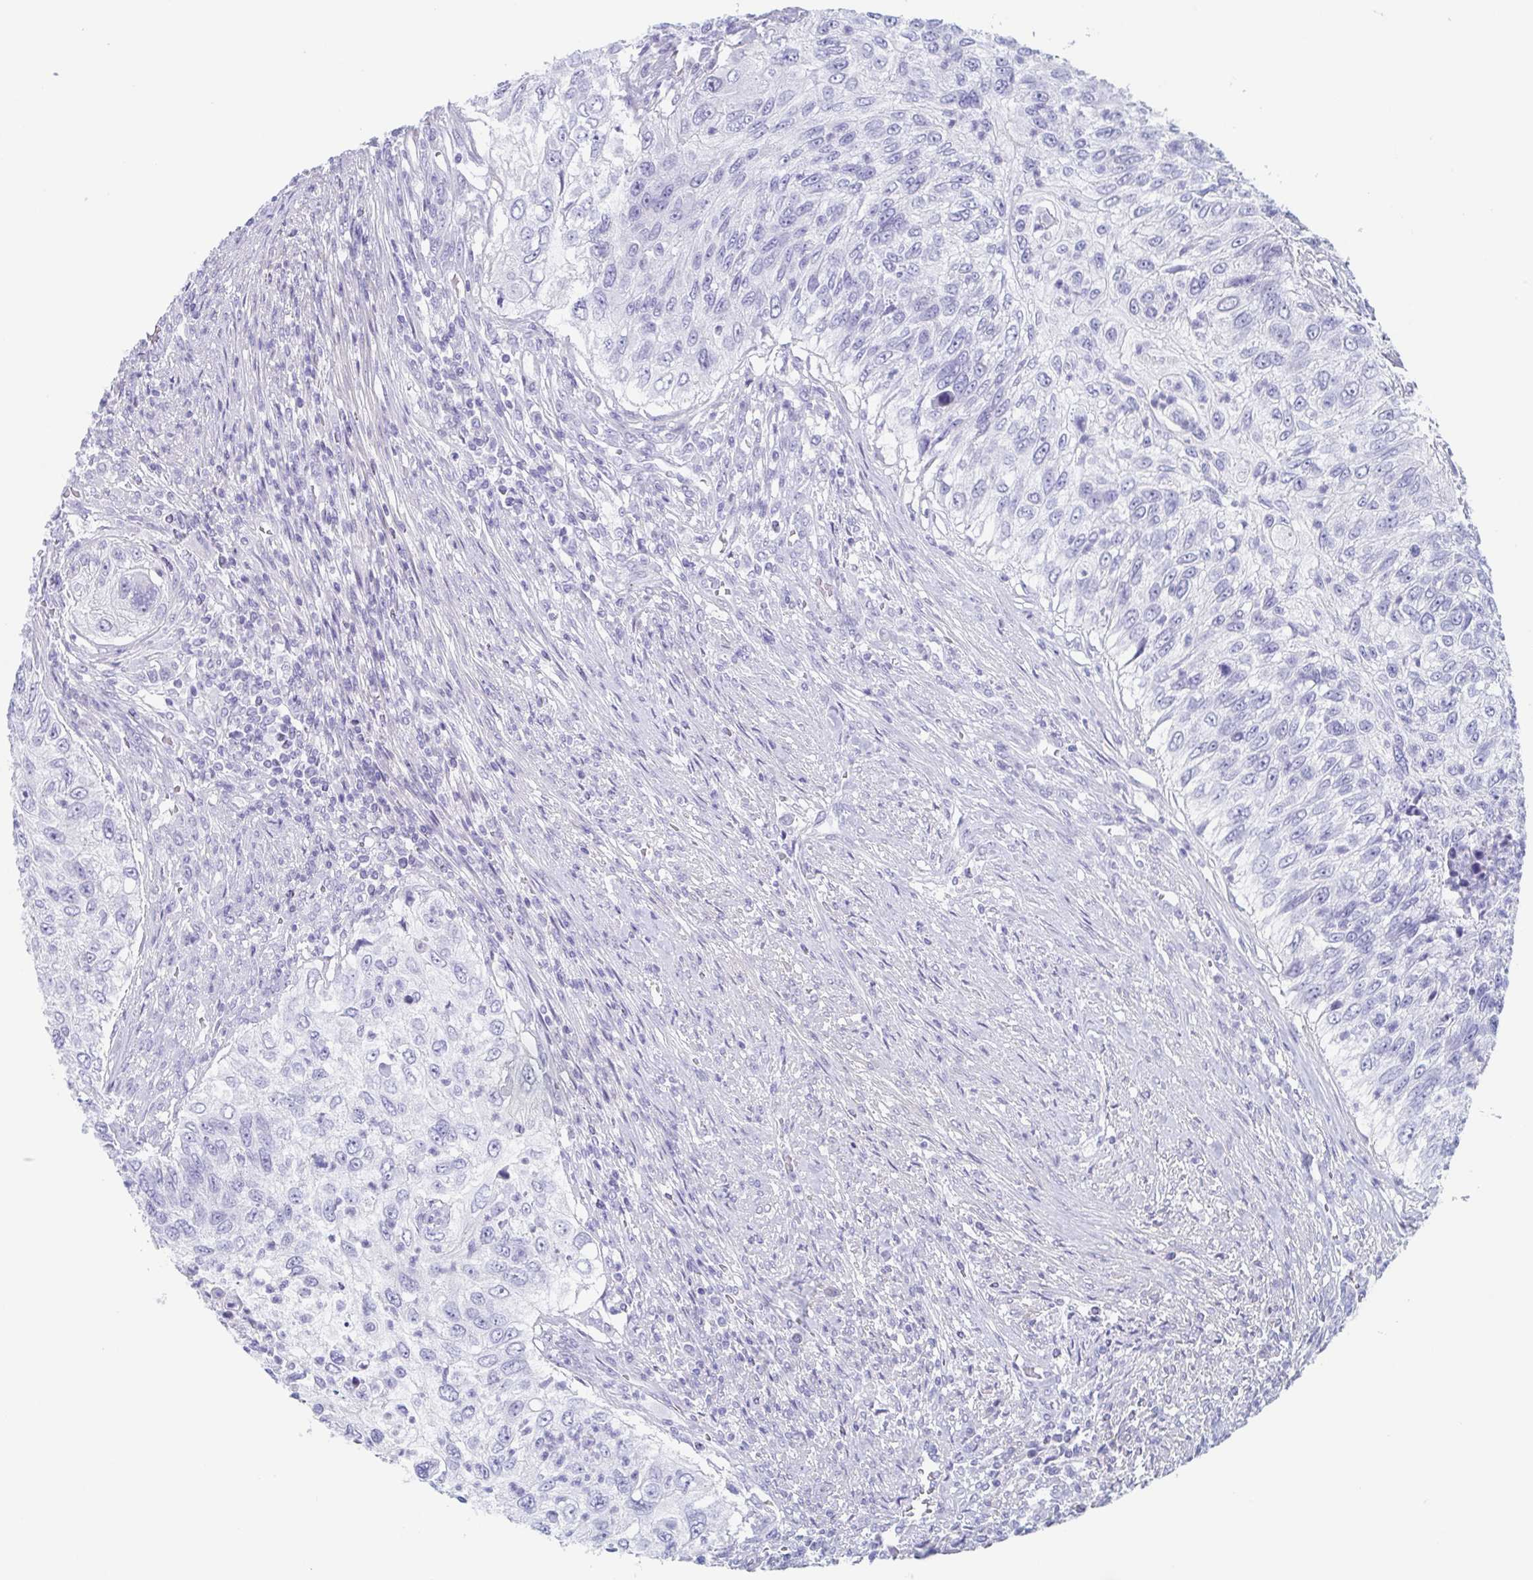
{"staining": {"intensity": "negative", "quantity": "none", "location": "none"}, "tissue": "urothelial cancer", "cell_type": "Tumor cells", "image_type": "cancer", "snomed": [{"axis": "morphology", "description": "Urothelial carcinoma, High grade"}, {"axis": "topography", "description": "Urinary bladder"}], "caption": "IHC of human urothelial carcinoma (high-grade) exhibits no staining in tumor cells. (Brightfield microscopy of DAB immunohistochemistry (IHC) at high magnification).", "gene": "TAGLN3", "patient": {"sex": "female", "age": 60}}